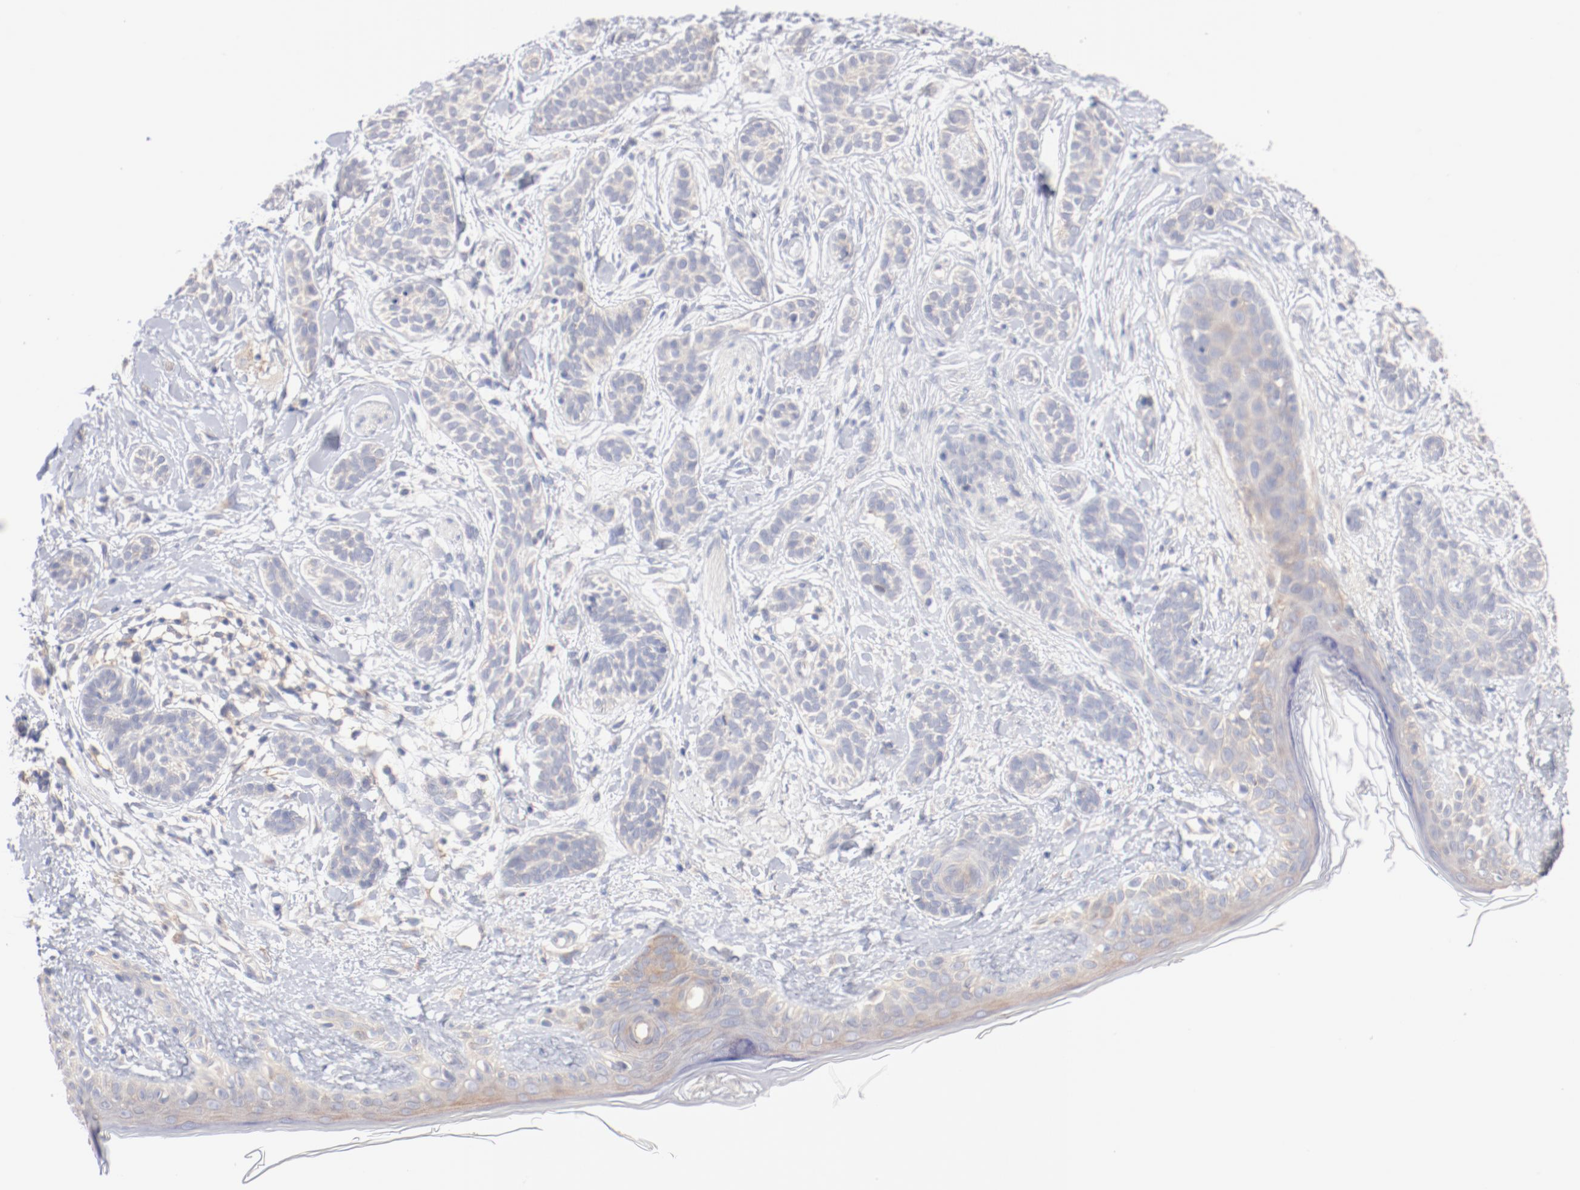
{"staining": {"intensity": "negative", "quantity": "none", "location": "none"}, "tissue": "skin cancer", "cell_type": "Tumor cells", "image_type": "cancer", "snomed": [{"axis": "morphology", "description": "Normal tissue, NOS"}, {"axis": "morphology", "description": "Basal cell carcinoma"}, {"axis": "topography", "description": "Skin"}], "caption": "Tumor cells show no significant staining in skin basal cell carcinoma.", "gene": "SETD3", "patient": {"sex": "male", "age": 63}}